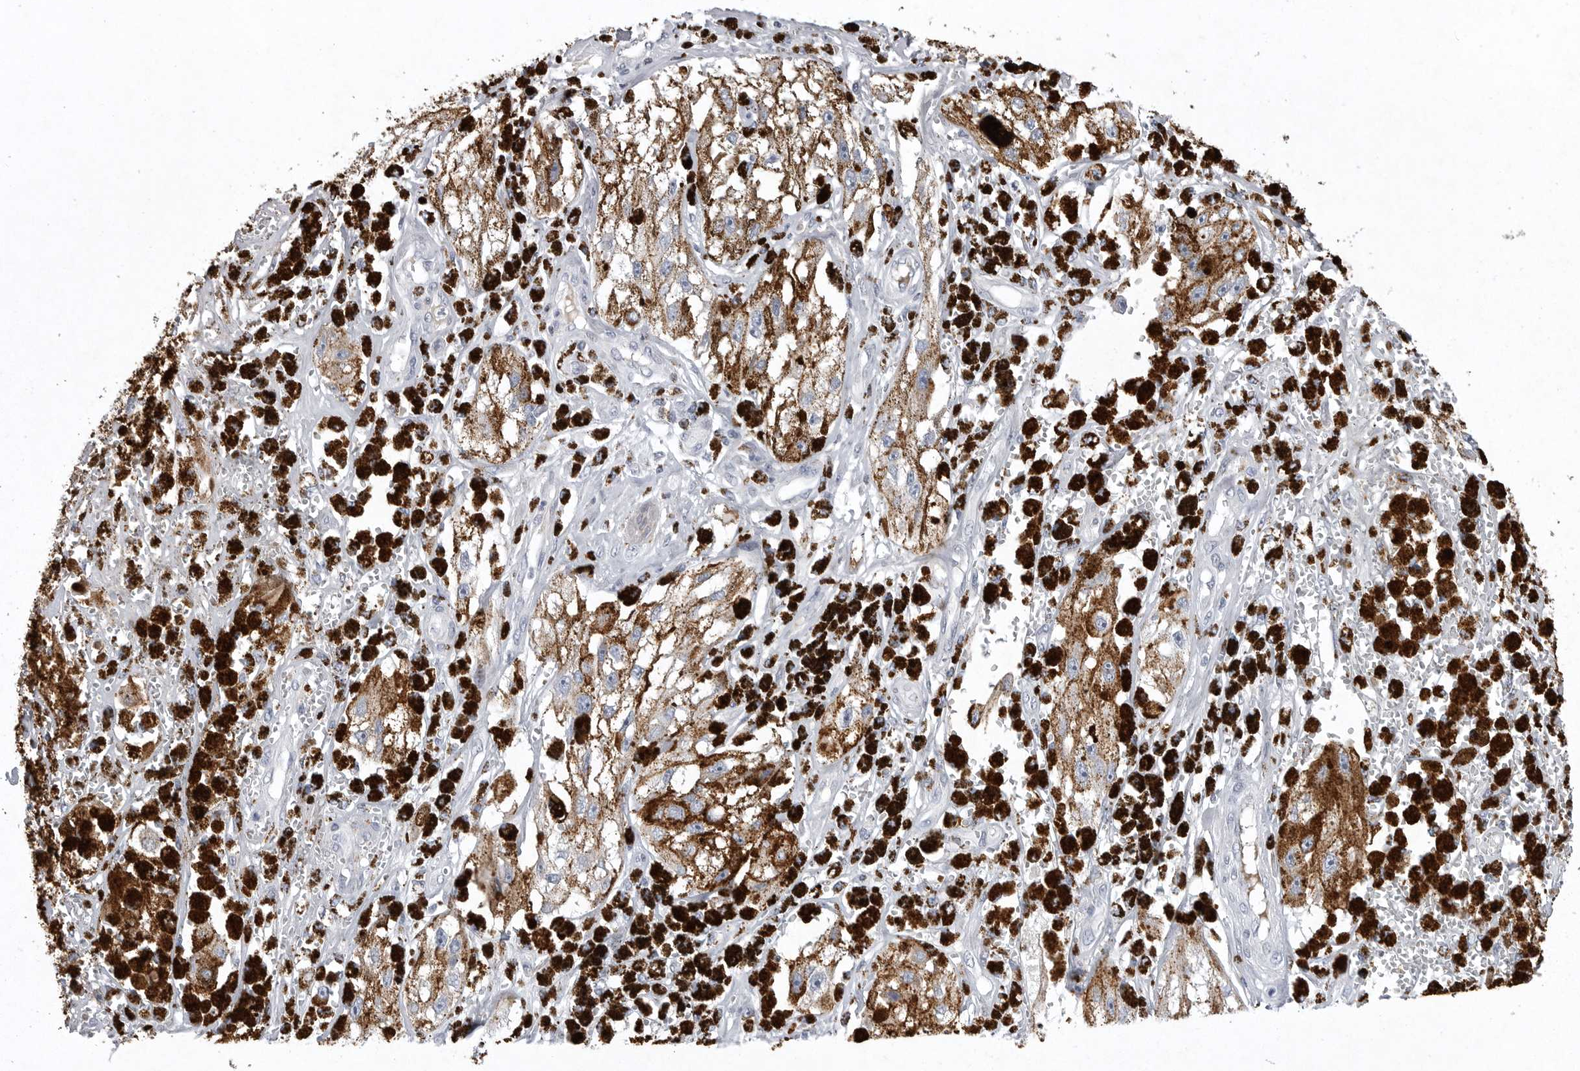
{"staining": {"intensity": "negative", "quantity": "none", "location": "none"}, "tissue": "melanoma", "cell_type": "Tumor cells", "image_type": "cancer", "snomed": [{"axis": "morphology", "description": "Malignant melanoma, NOS"}, {"axis": "topography", "description": "Skin"}], "caption": "Tumor cells show no significant expression in melanoma.", "gene": "CRP", "patient": {"sex": "male", "age": 88}}